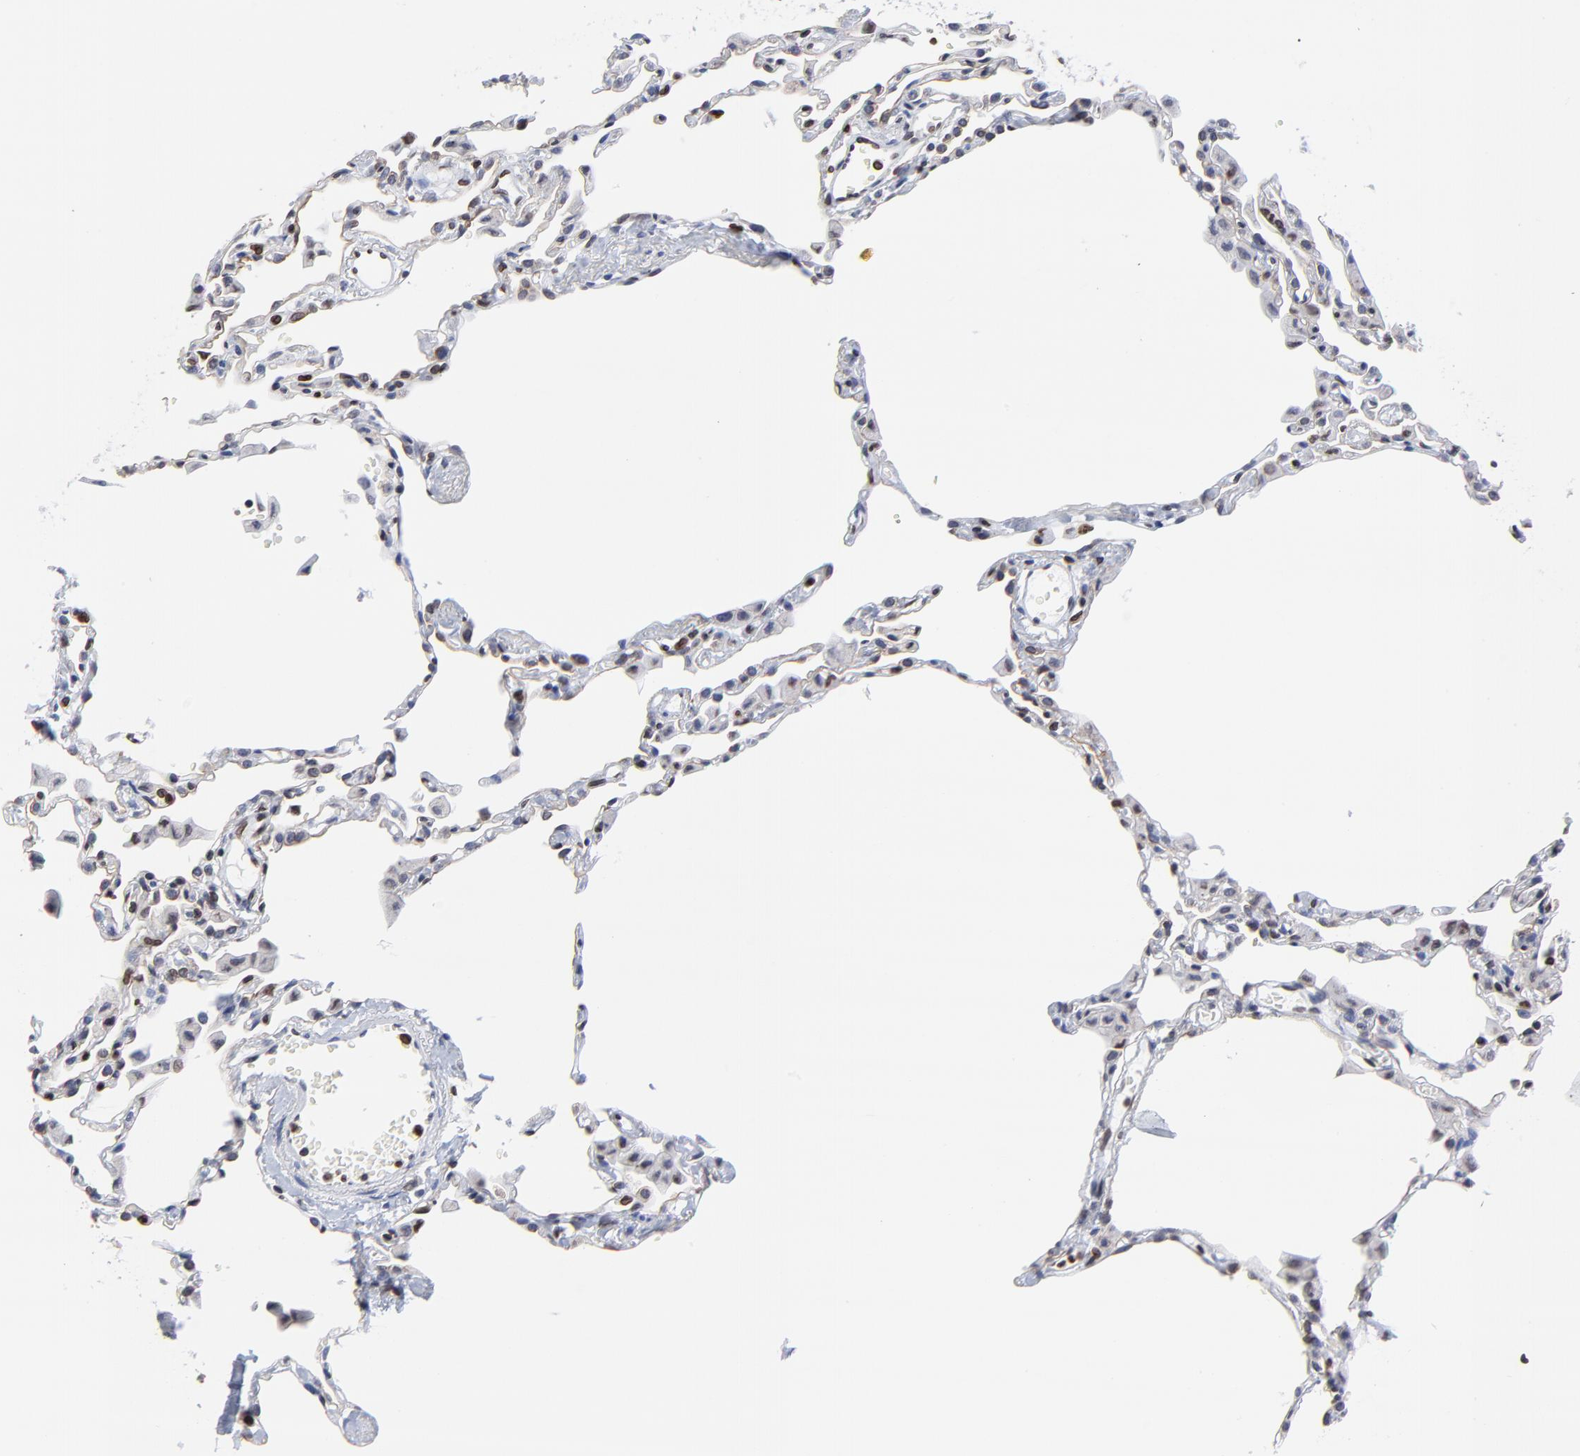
{"staining": {"intensity": "negative", "quantity": "none", "location": "none"}, "tissue": "lung", "cell_type": "Alveolar cells", "image_type": "normal", "snomed": [{"axis": "morphology", "description": "Normal tissue, NOS"}, {"axis": "topography", "description": "Lung"}], "caption": "This is a photomicrograph of immunohistochemistry staining of benign lung, which shows no positivity in alveolar cells. (DAB immunohistochemistry (IHC), high magnification).", "gene": "THAP7", "patient": {"sex": "female", "age": 49}}